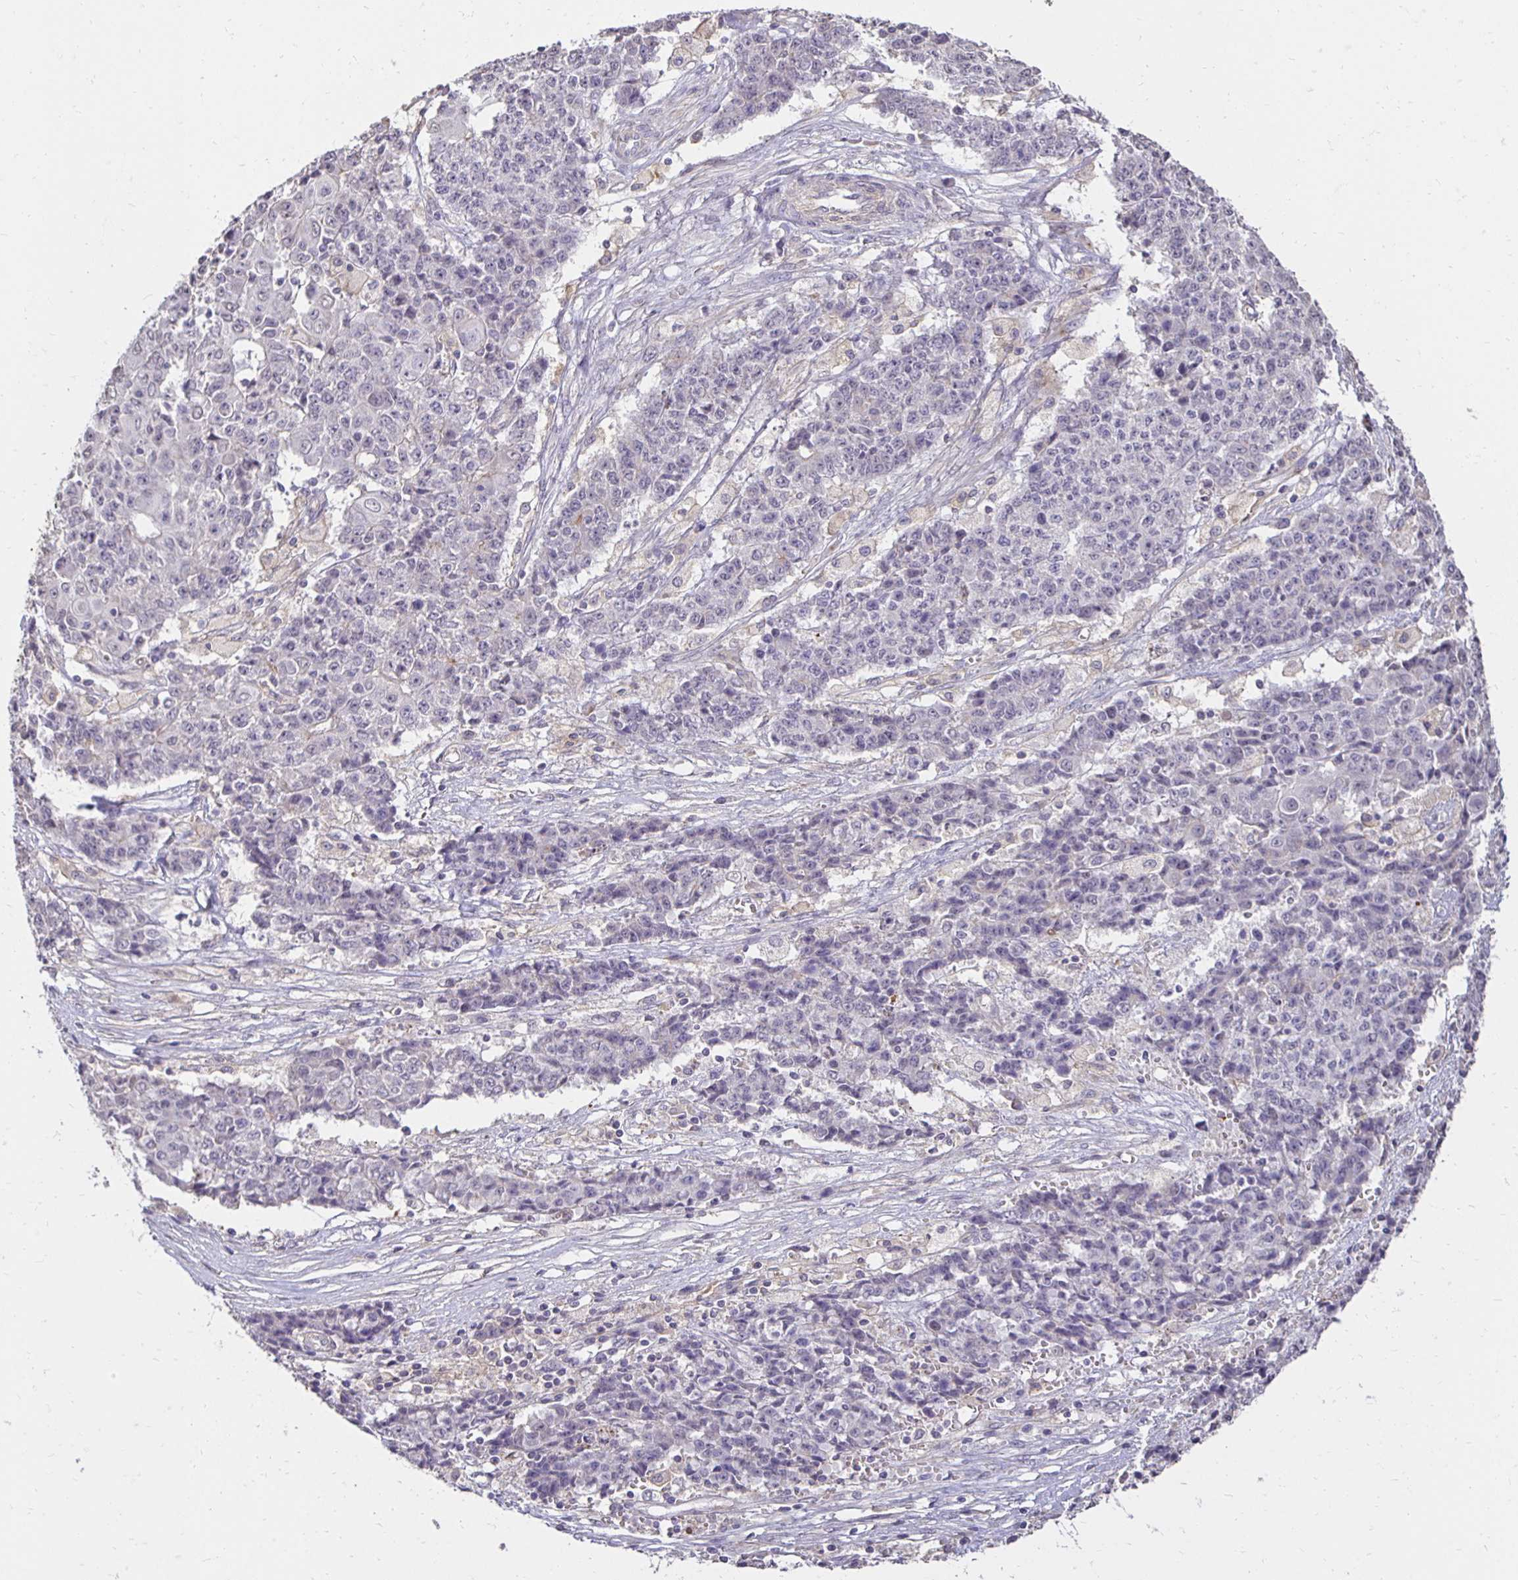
{"staining": {"intensity": "negative", "quantity": "none", "location": "none"}, "tissue": "ovarian cancer", "cell_type": "Tumor cells", "image_type": "cancer", "snomed": [{"axis": "morphology", "description": "Carcinoma, endometroid"}, {"axis": "topography", "description": "Ovary"}], "caption": "An immunohistochemistry micrograph of ovarian cancer (endometroid carcinoma) is shown. There is no staining in tumor cells of ovarian cancer (endometroid carcinoma).", "gene": "PNPLA3", "patient": {"sex": "female", "age": 42}}